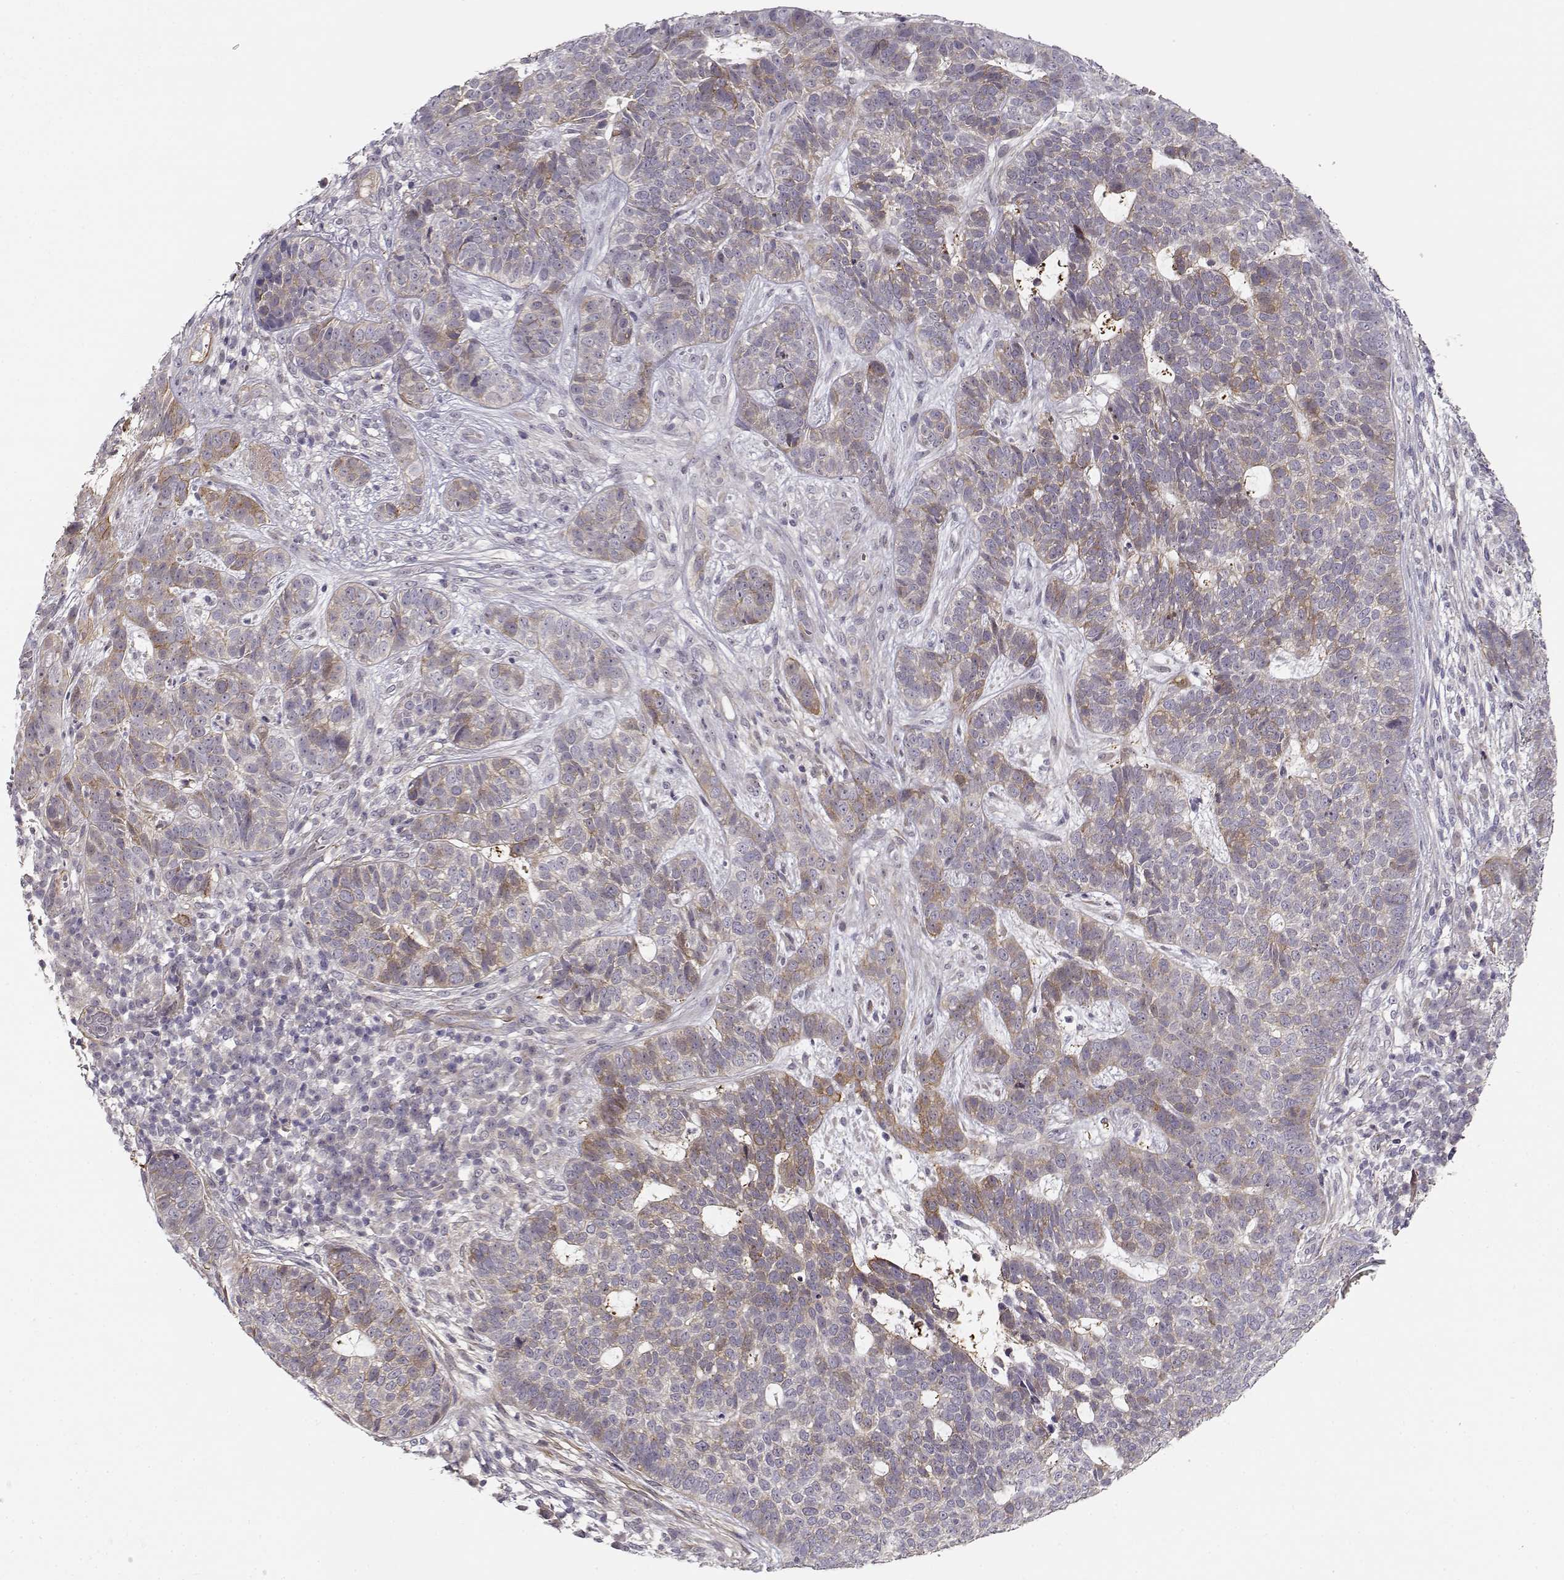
{"staining": {"intensity": "moderate", "quantity": "<25%", "location": "cytoplasmic/membranous"}, "tissue": "skin cancer", "cell_type": "Tumor cells", "image_type": "cancer", "snomed": [{"axis": "morphology", "description": "Basal cell carcinoma"}, {"axis": "topography", "description": "Skin"}], "caption": "Approximately <25% of tumor cells in human skin cancer (basal cell carcinoma) display moderate cytoplasmic/membranous protein expression as visualized by brown immunohistochemical staining.", "gene": "RGS9BP", "patient": {"sex": "female", "age": 69}}